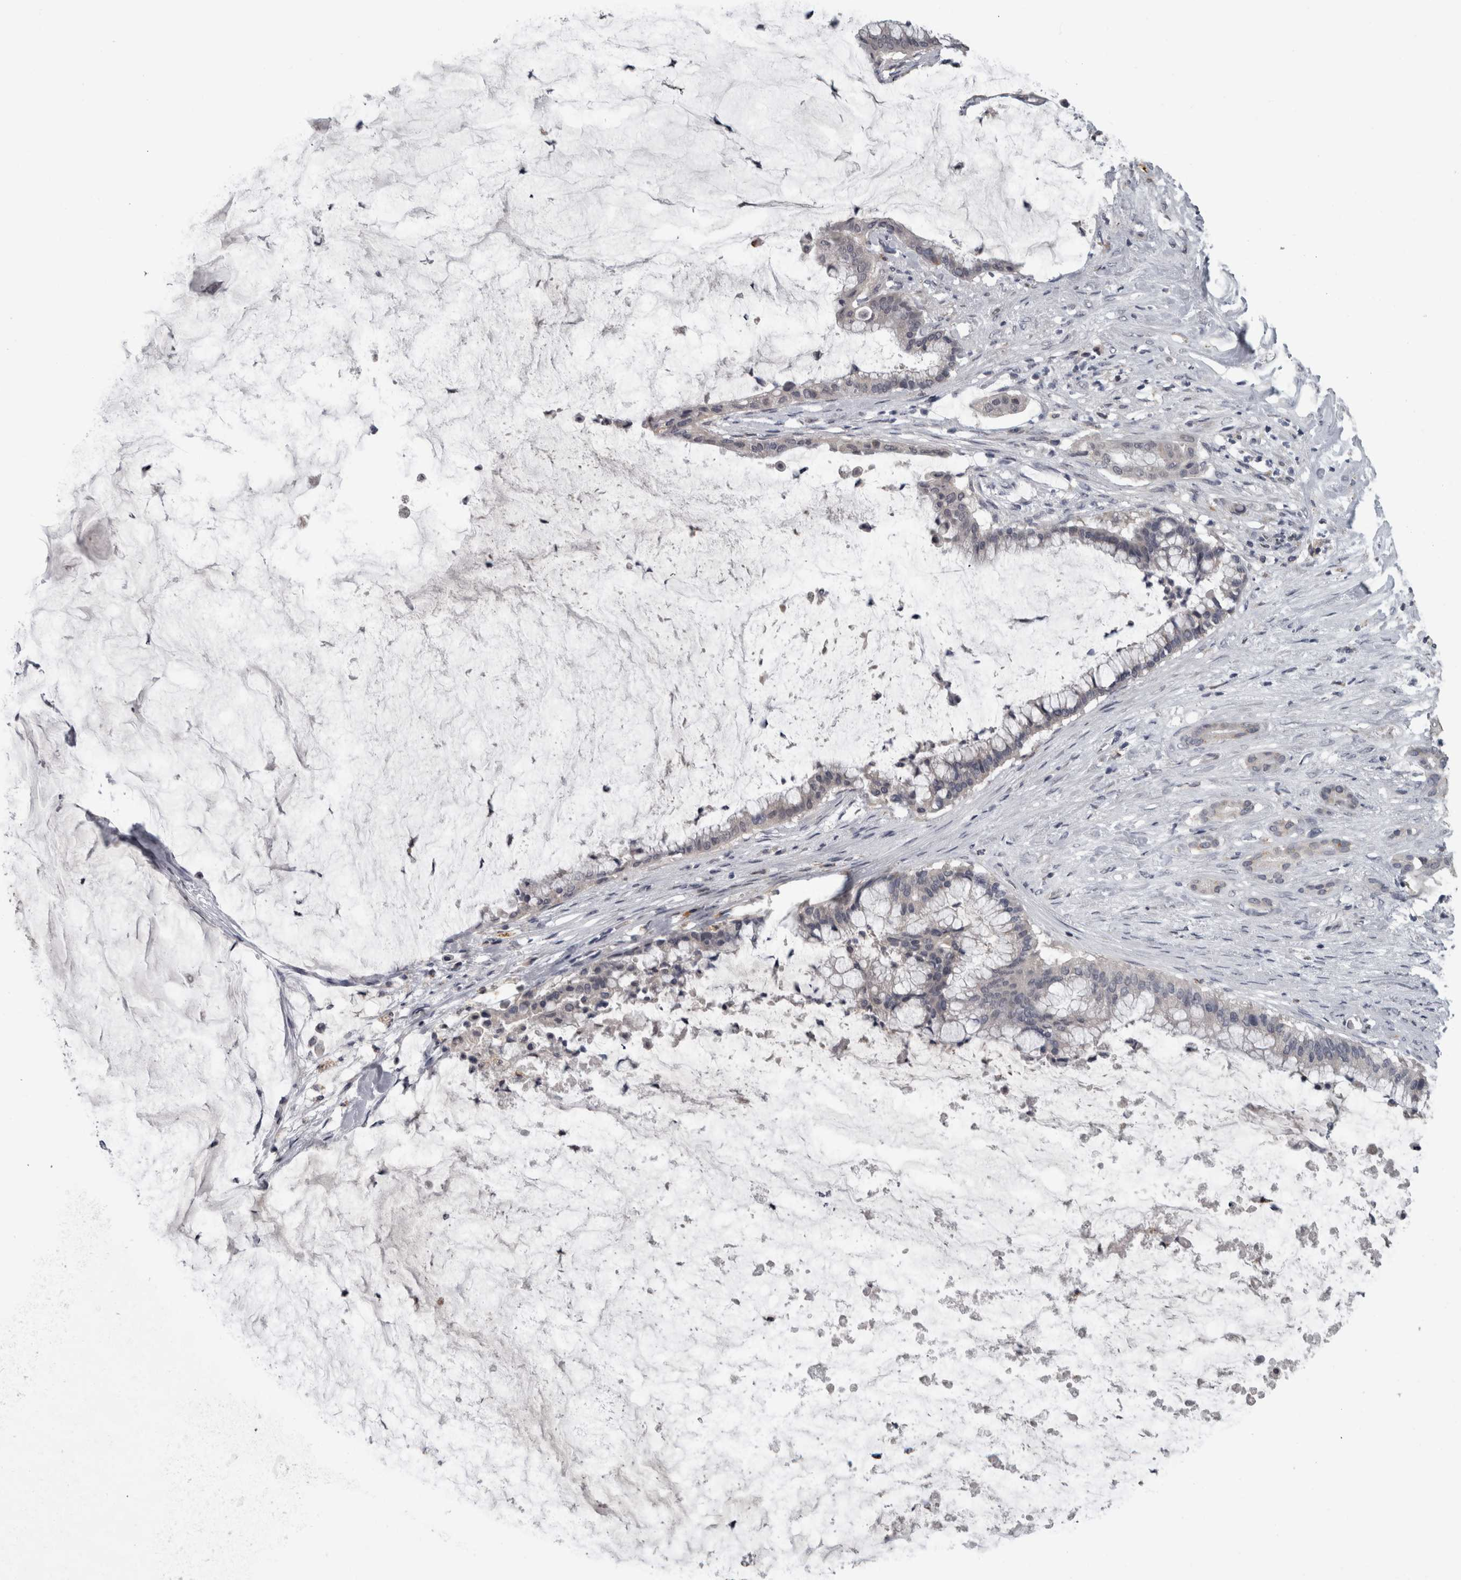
{"staining": {"intensity": "negative", "quantity": "none", "location": "none"}, "tissue": "pancreatic cancer", "cell_type": "Tumor cells", "image_type": "cancer", "snomed": [{"axis": "morphology", "description": "Adenocarcinoma, NOS"}, {"axis": "topography", "description": "Pancreas"}], "caption": "A photomicrograph of pancreatic cancer stained for a protein demonstrates no brown staining in tumor cells.", "gene": "NAAA", "patient": {"sex": "male", "age": 41}}